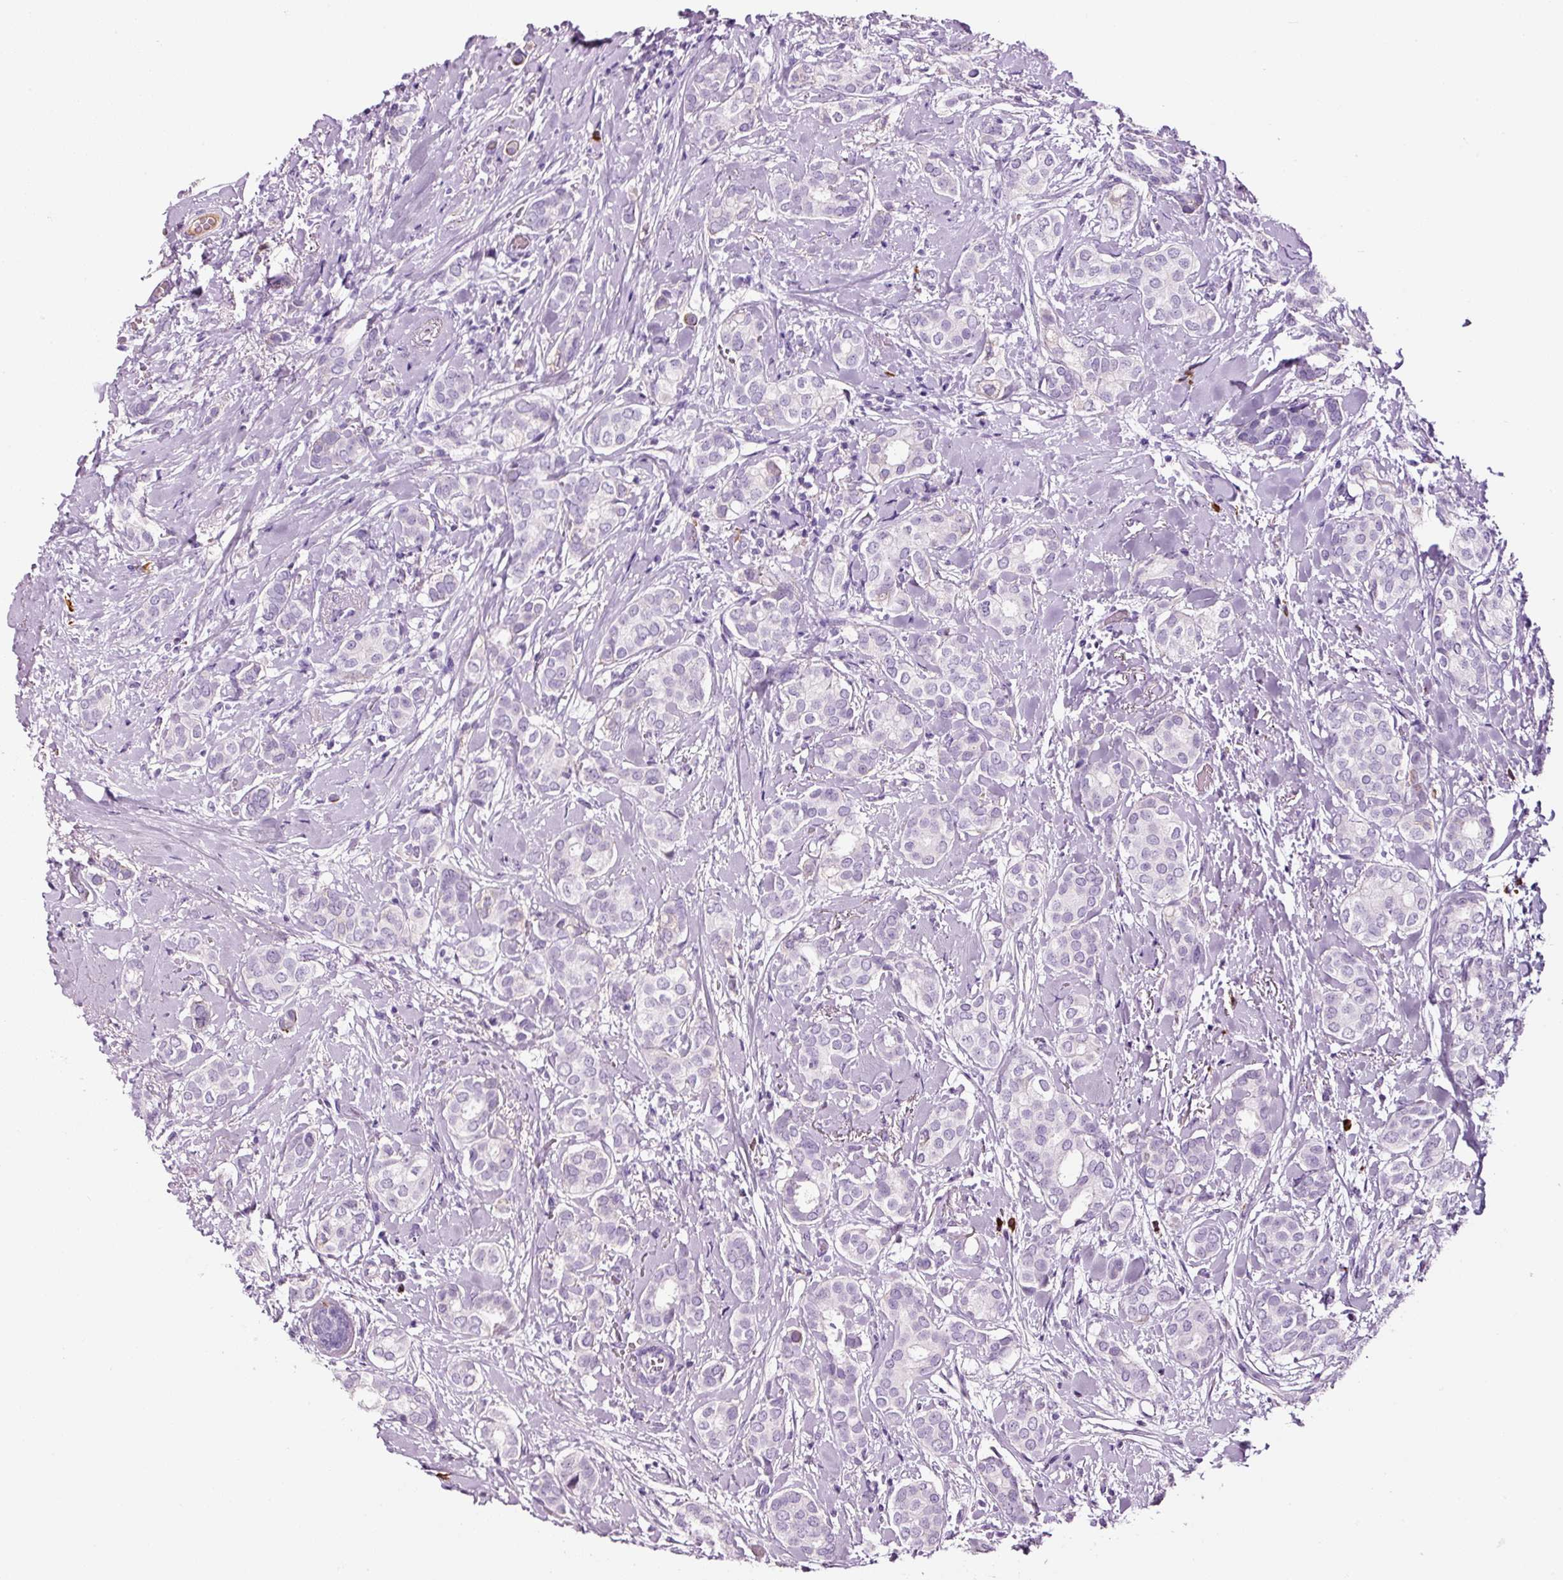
{"staining": {"intensity": "negative", "quantity": "none", "location": "none"}, "tissue": "breast cancer", "cell_type": "Tumor cells", "image_type": "cancer", "snomed": [{"axis": "morphology", "description": "Duct carcinoma"}, {"axis": "topography", "description": "Breast"}], "caption": "Breast cancer (invasive ductal carcinoma) was stained to show a protein in brown. There is no significant positivity in tumor cells.", "gene": "KLF1", "patient": {"sex": "female", "age": 73}}